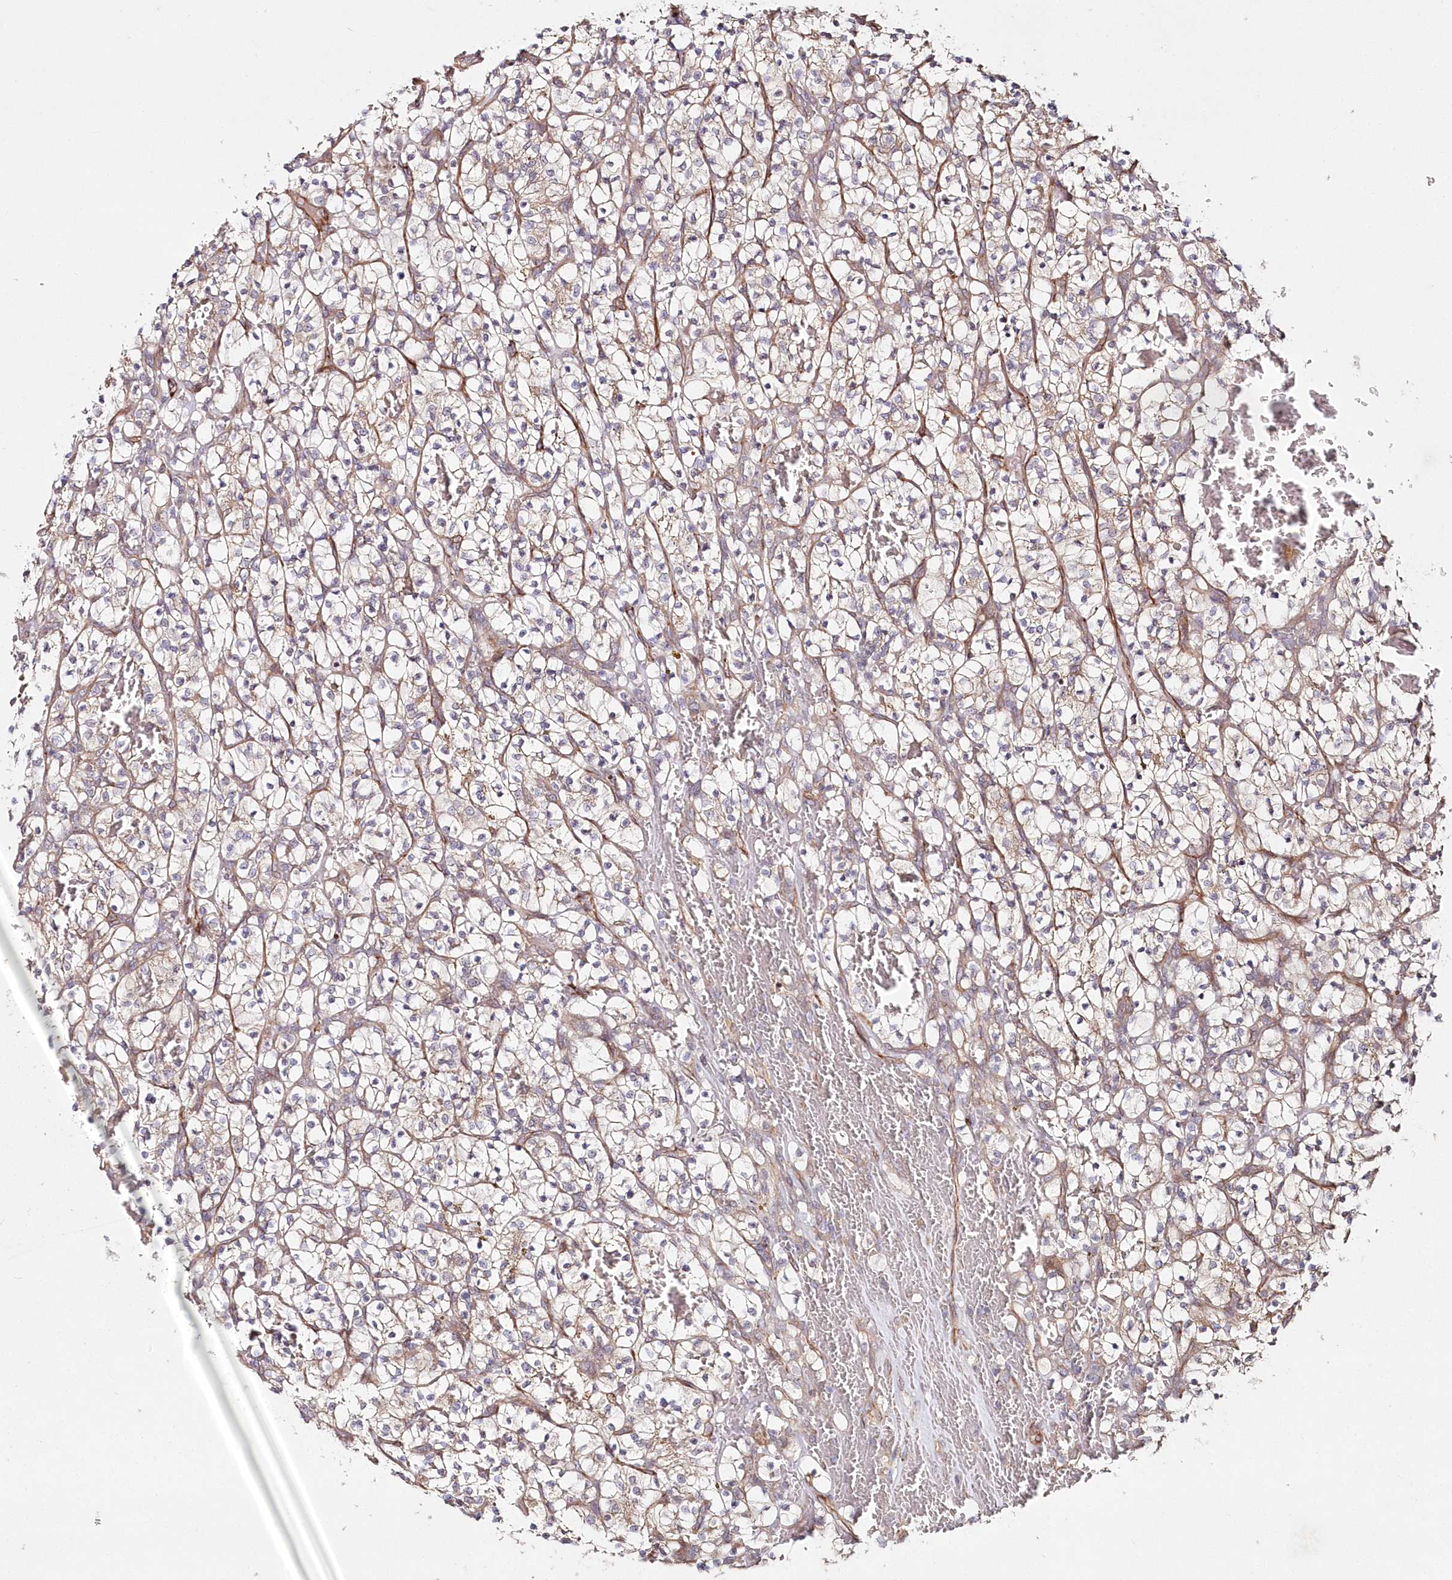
{"staining": {"intensity": "weak", "quantity": "<25%", "location": "cytoplasmic/membranous"}, "tissue": "renal cancer", "cell_type": "Tumor cells", "image_type": "cancer", "snomed": [{"axis": "morphology", "description": "Adenocarcinoma, NOS"}, {"axis": "topography", "description": "Kidney"}], "caption": "This is an immunohistochemistry (IHC) image of human renal adenocarcinoma. There is no staining in tumor cells.", "gene": "HYCC2", "patient": {"sex": "female", "age": 57}}